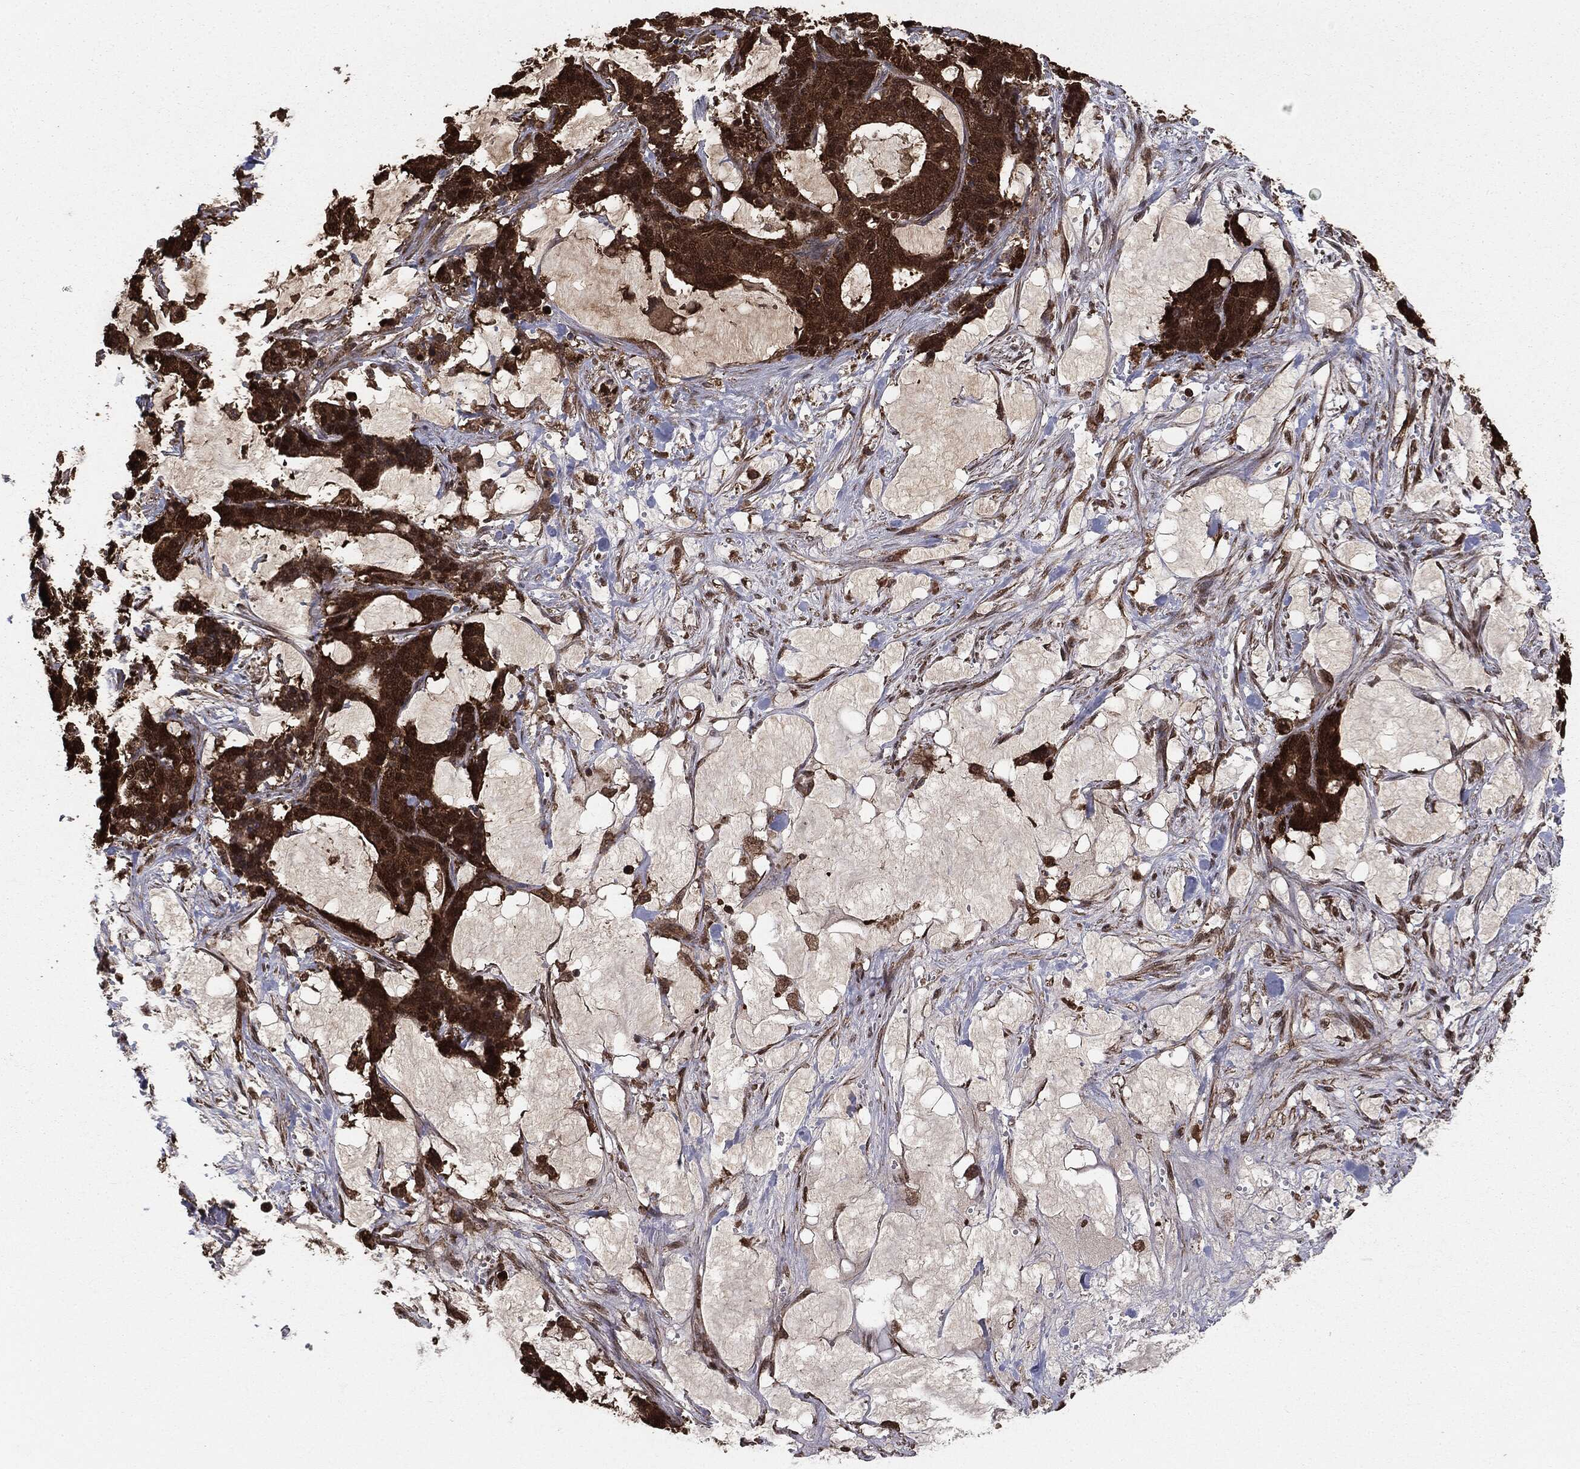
{"staining": {"intensity": "strong", "quantity": ">75%", "location": "cytoplasmic/membranous"}, "tissue": "stomach cancer", "cell_type": "Tumor cells", "image_type": "cancer", "snomed": [{"axis": "morphology", "description": "Normal tissue, NOS"}, {"axis": "morphology", "description": "Adenocarcinoma, NOS"}, {"axis": "topography", "description": "Stomach"}], "caption": "Immunohistochemical staining of human stomach cancer (adenocarcinoma) demonstrates strong cytoplasmic/membranous protein expression in about >75% of tumor cells. The staining is performed using DAB brown chromogen to label protein expression. The nuclei are counter-stained blue using hematoxylin.", "gene": "NME1", "patient": {"sex": "female", "age": 64}}